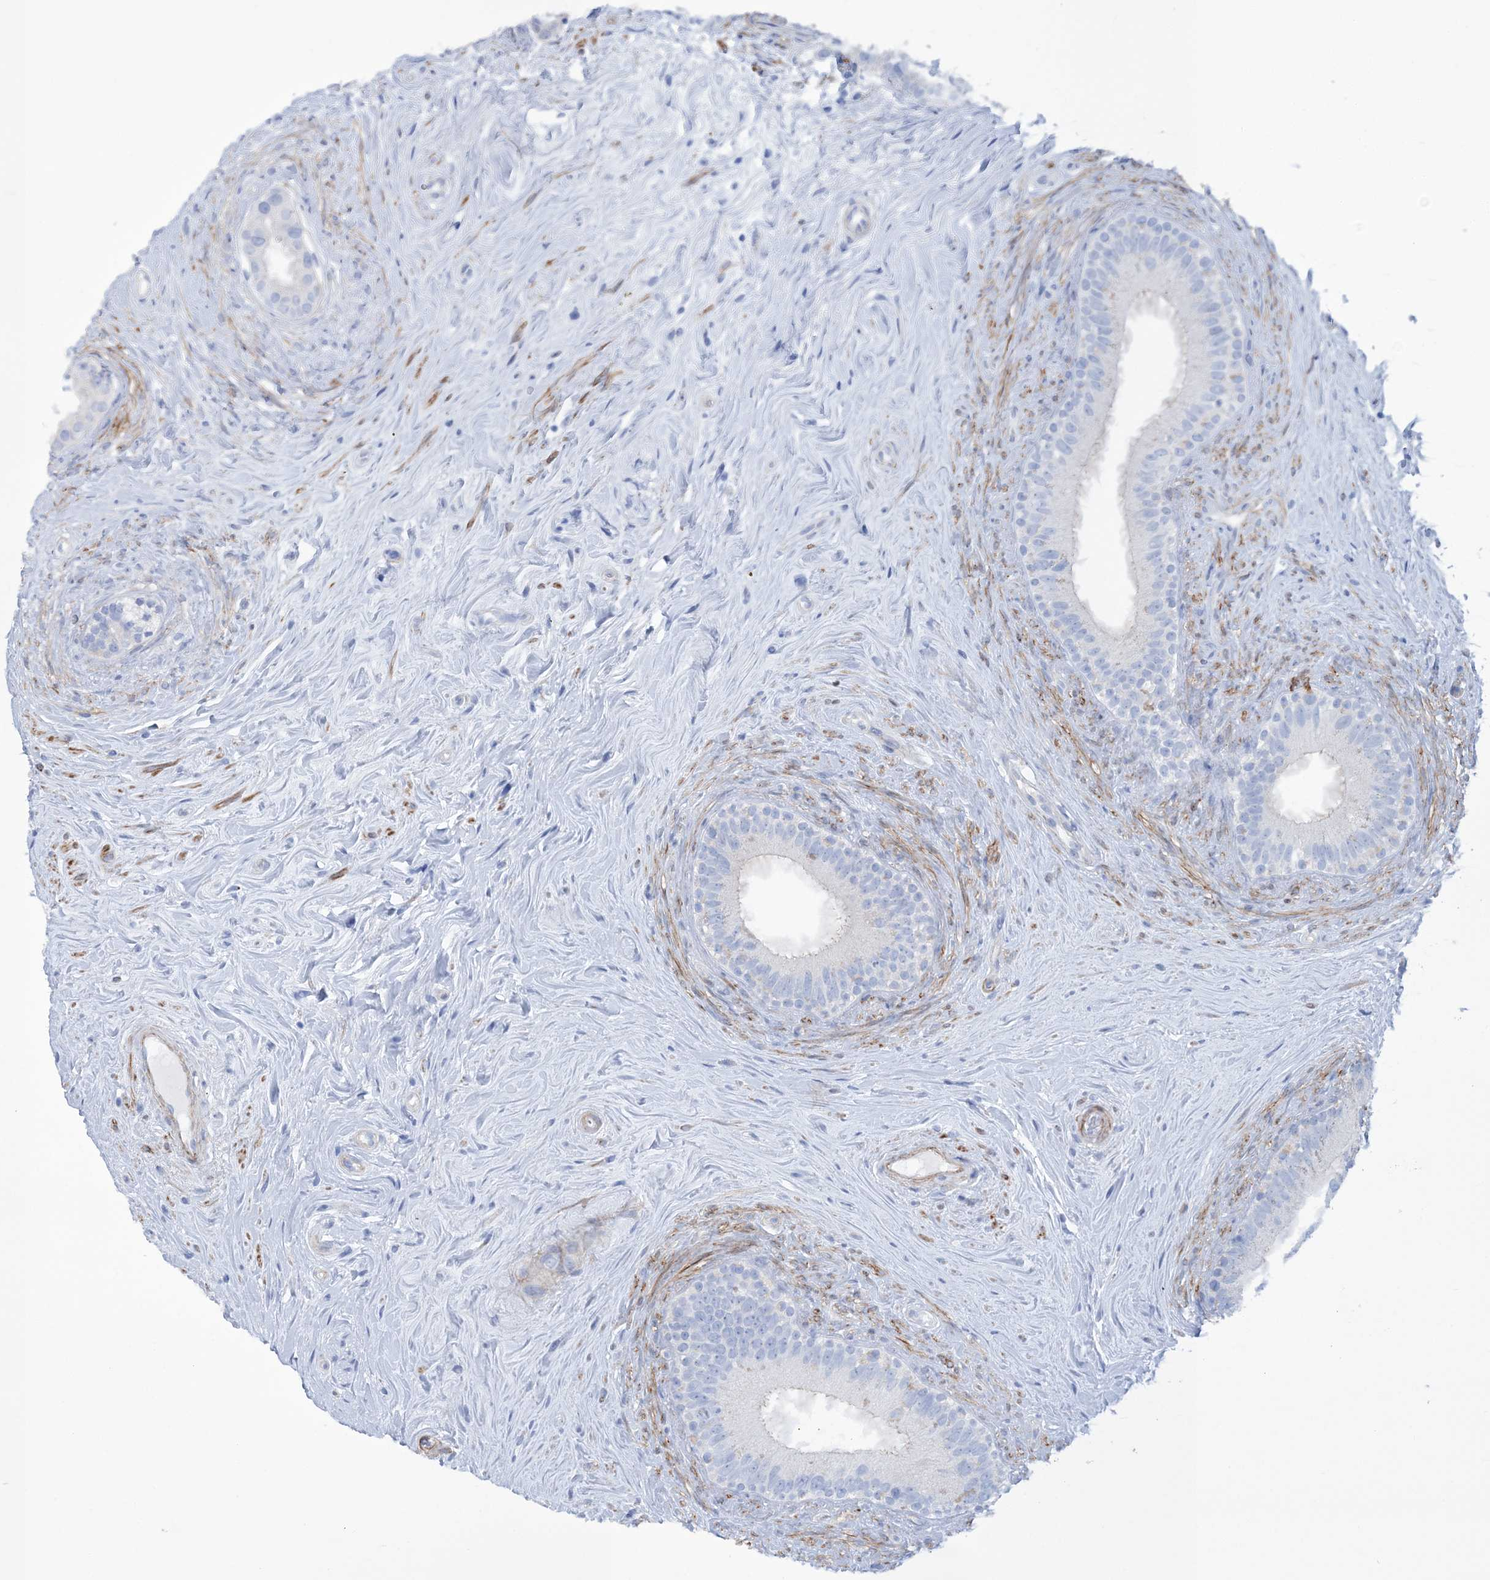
{"staining": {"intensity": "moderate", "quantity": "<25%", "location": "cytoplasmic/membranous"}, "tissue": "epididymis", "cell_type": "Glandular cells", "image_type": "normal", "snomed": [{"axis": "morphology", "description": "Normal tissue, NOS"}, {"axis": "topography", "description": "Epididymis"}], "caption": "Brown immunohistochemical staining in normal human epididymis shows moderate cytoplasmic/membranous staining in about <25% of glandular cells. (brown staining indicates protein expression, while blue staining denotes nuclei).", "gene": "WDR74", "patient": {"sex": "male", "age": 84}}